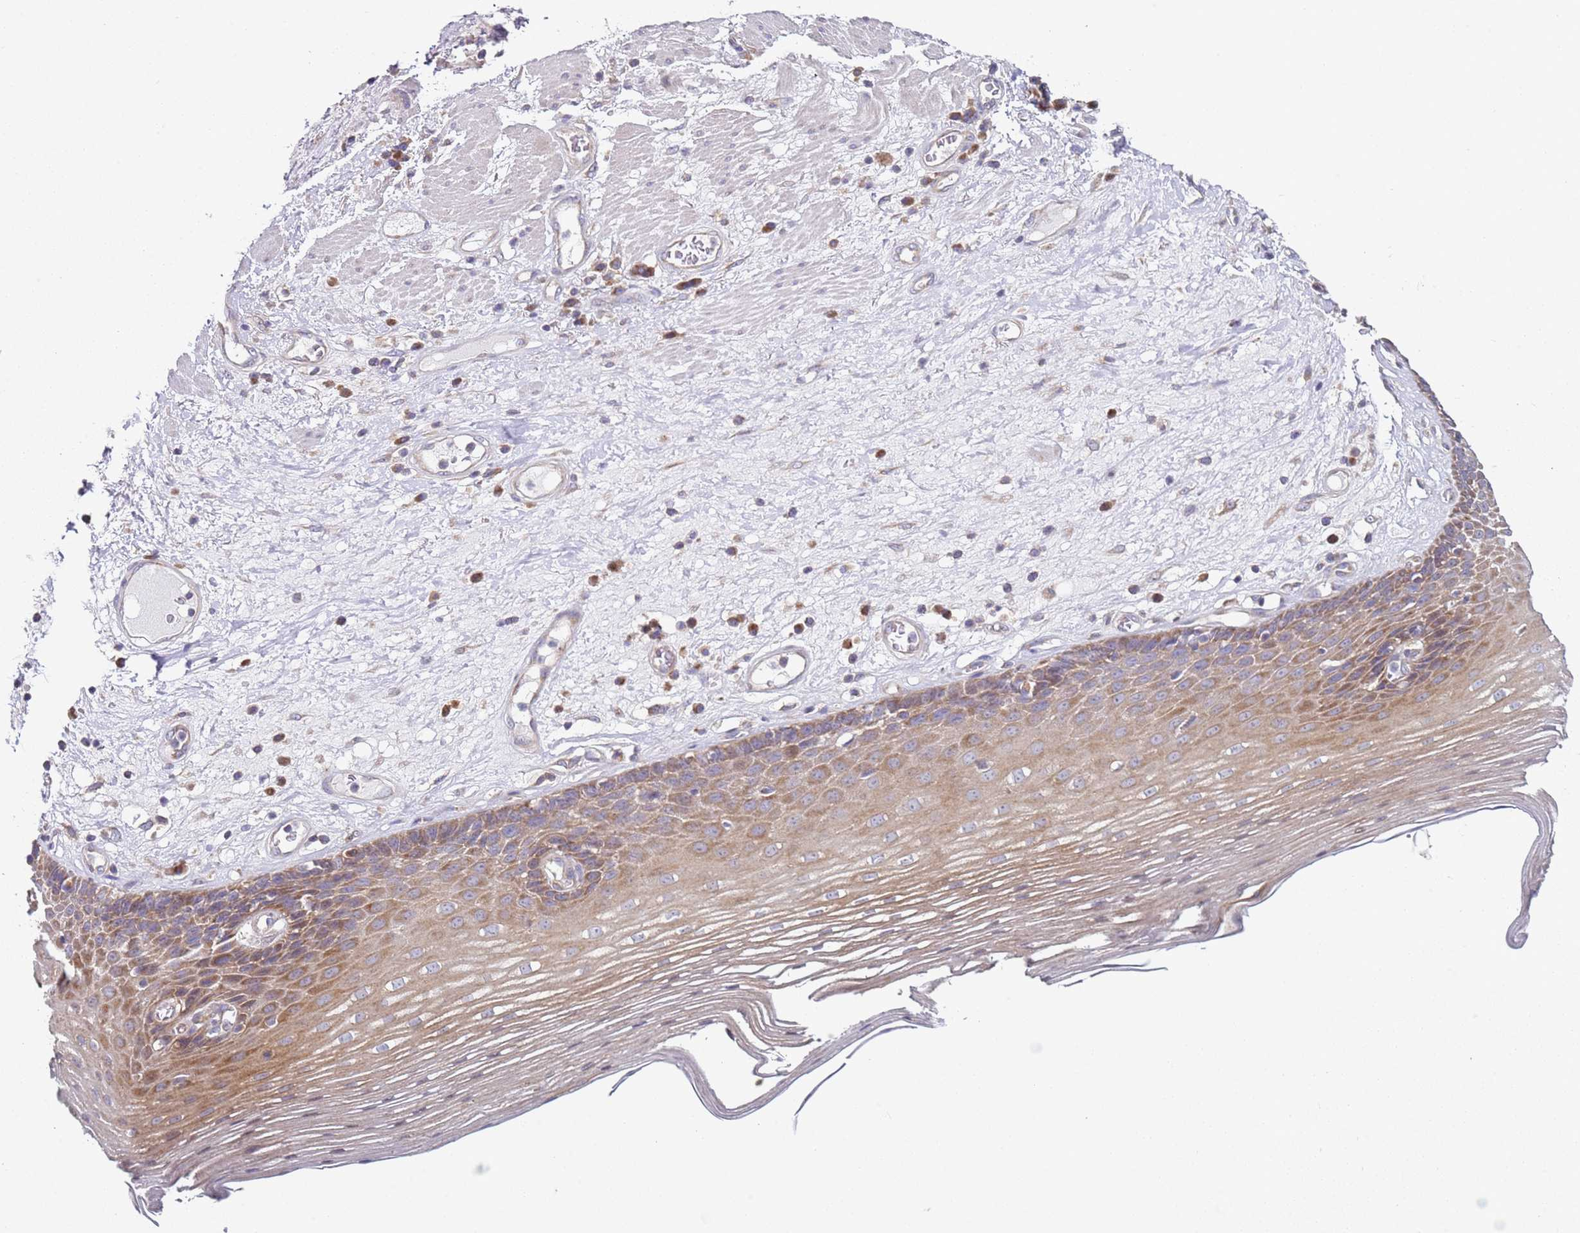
{"staining": {"intensity": "moderate", "quantity": ">75%", "location": "cytoplasmic/membranous"}, "tissue": "esophagus", "cell_type": "Squamous epithelial cells", "image_type": "normal", "snomed": [{"axis": "morphology", "description": "Normal tissue, NOS"}, {"axis": "topography", "description": "Esophagus"}], "caption": "Human esophagus stained with a brown dye reveals moderate cytoplasmic/membranous positive positivity in approximately >75% of squamous epithelial cells.", "gene": "DIP2B", "patient": {"sex": "male", "age": 62}}